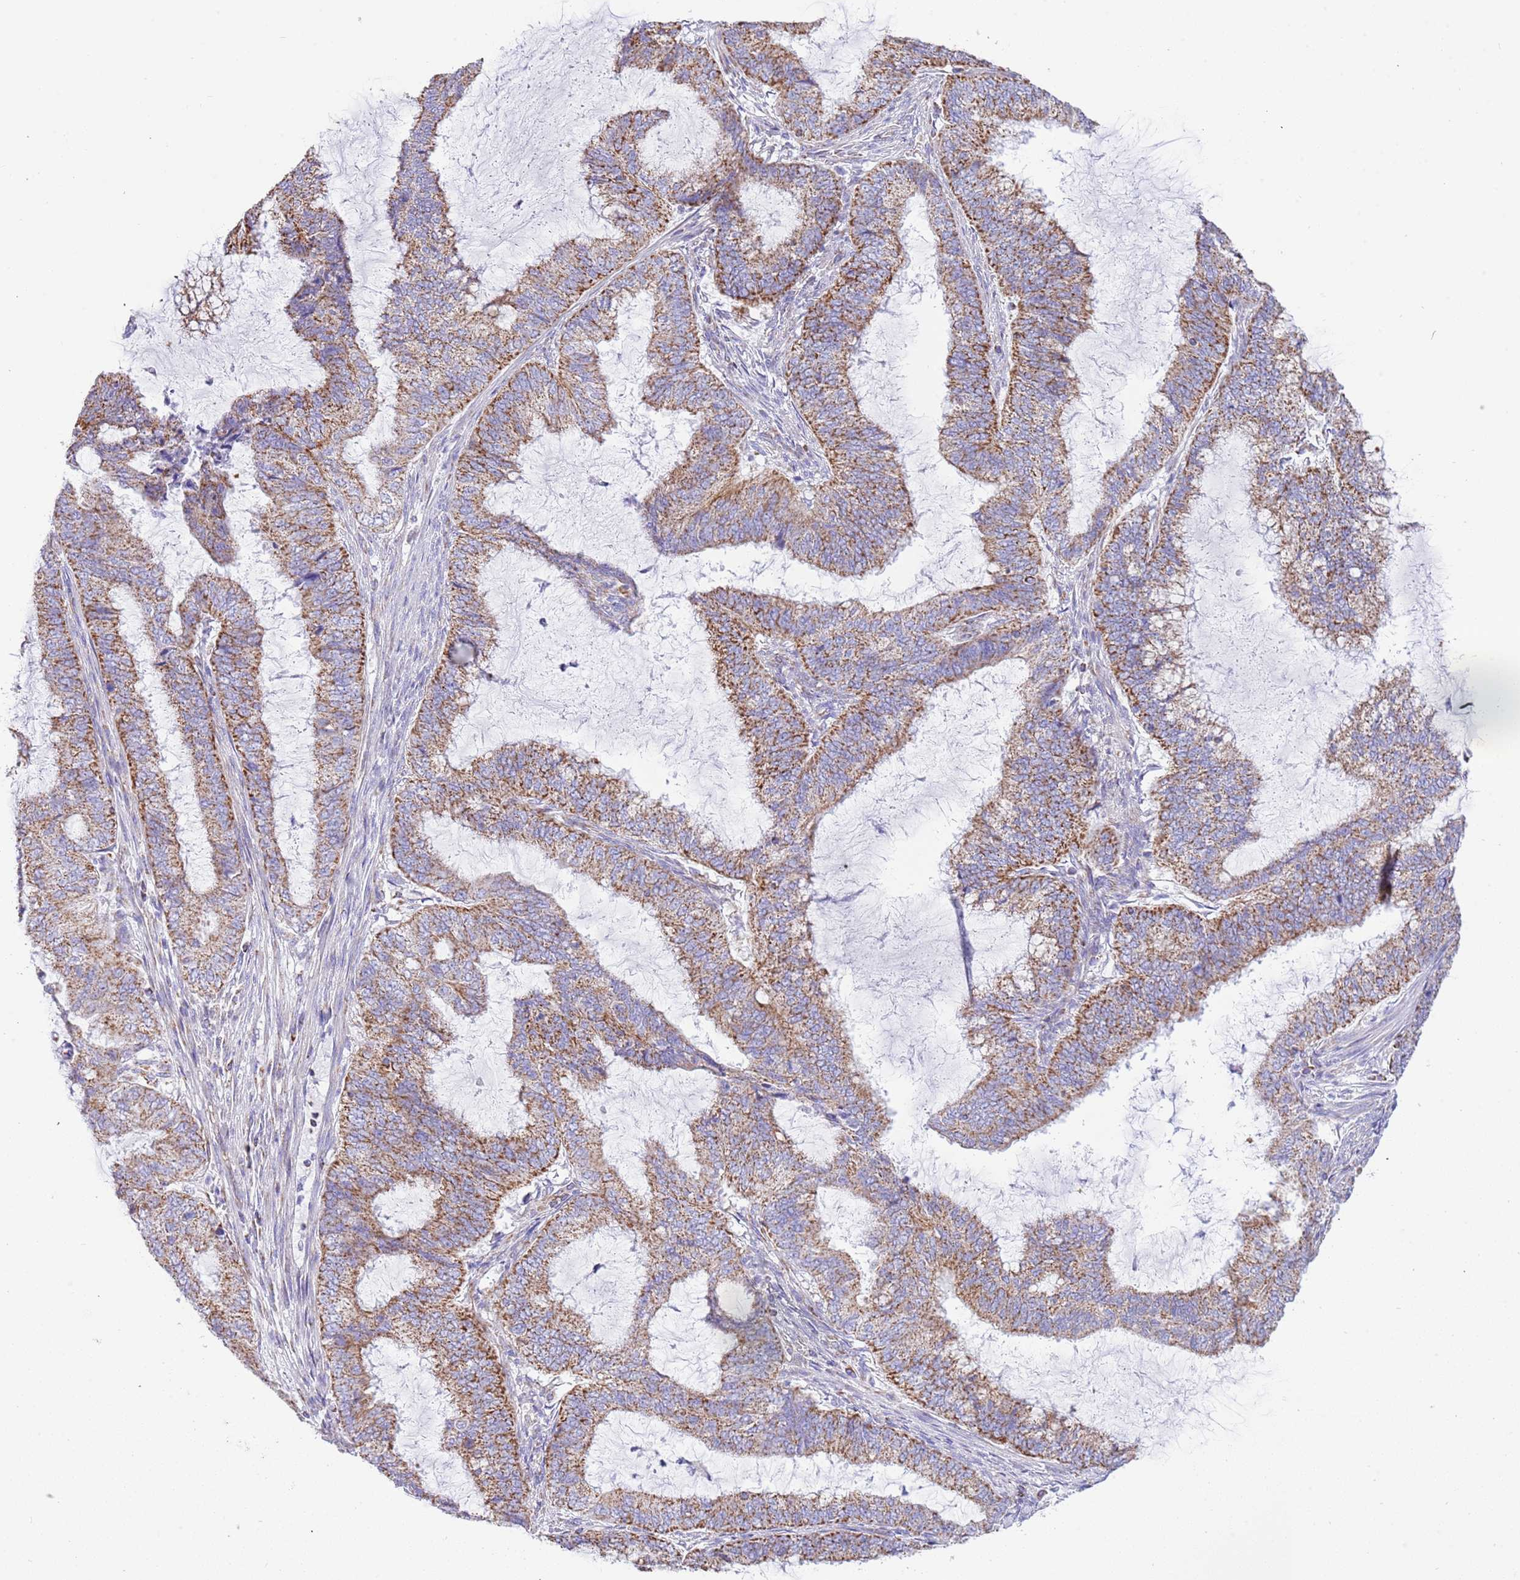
{"staining": {"intensity": "moderate", "quantity": ">75%", "location": "cytoplasmic/membranous"}, "tissue": "endometrial cancer", "cell_type": "Tumor cells", "image_type": "cancer", "snomed": [{"axis": "morphology", "description": "Adenocarcinoma, NOS"}, {"axis": "topography", "description": "Endometrium"}], "caption": "About >75% of tumor cells in human endometrial cancer (adenocarcinoma) demonstrate moderate cytoplasmic/membranous protein positivity as visualized by brown immunohistochemical staining.", "gene": "SUCLG2", "patient": {"sex": "female", "age": 51}}